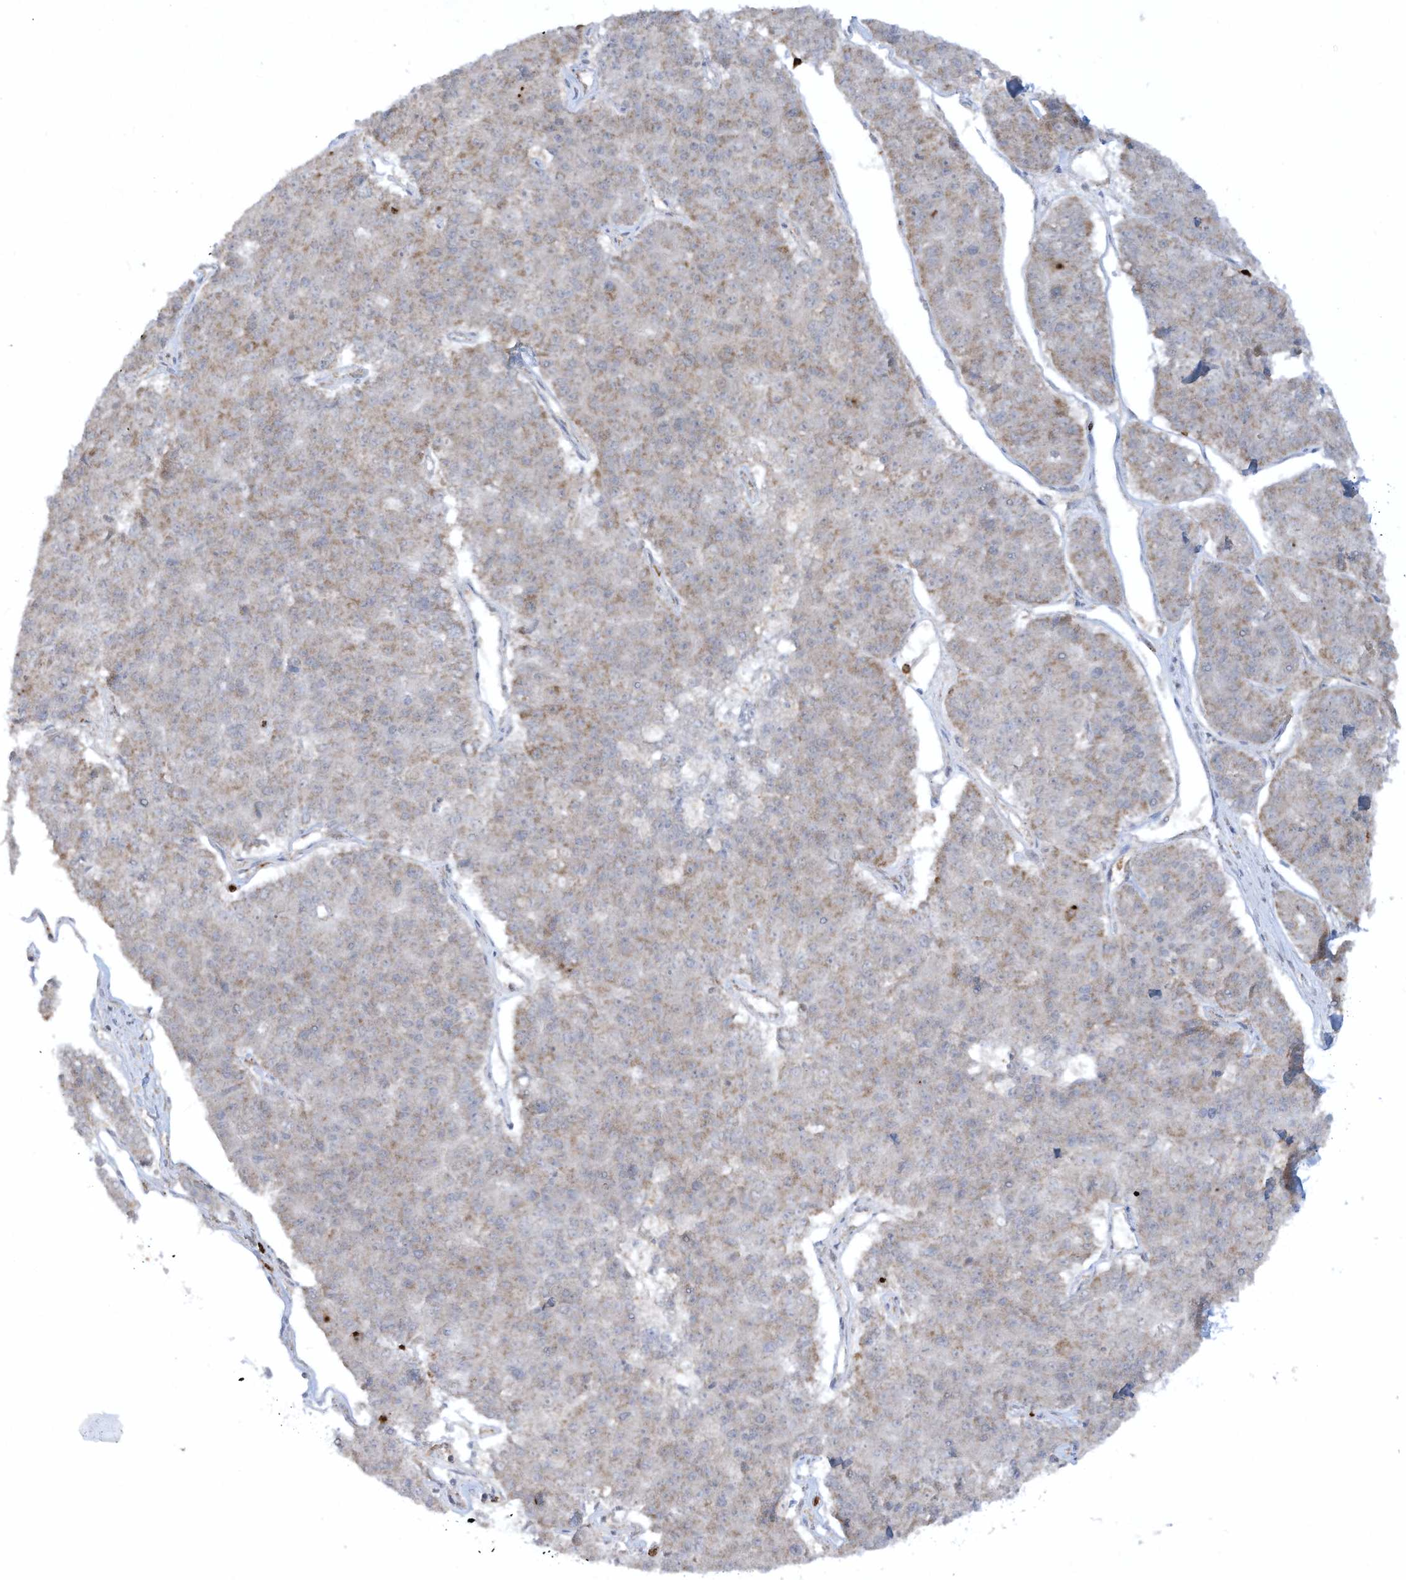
{"staining": {"intensity": "moderate", "quantity": "25%-75%", "location": "cytoplasmic/membranous"}, "tissue": "pancreatic cancer", "cell_type": "Tumor cells", "image_type": "cancer", "snomed": [{"axis": "morphology", "description": "Adenocarcinoma, NOS"}, {"axis": "topography", "description": "Pancreas"}], "caption": "A brown stain highlights moderate cytoplasmic/membranous expression of a protein in human adenocarcinoma (pancreatic) tumor cells. (brown staining indicates protein expression, while blue staining denotes nuclei).", "gene": "CHRNA4", "patient": {"sex": "male", "age": 50}}